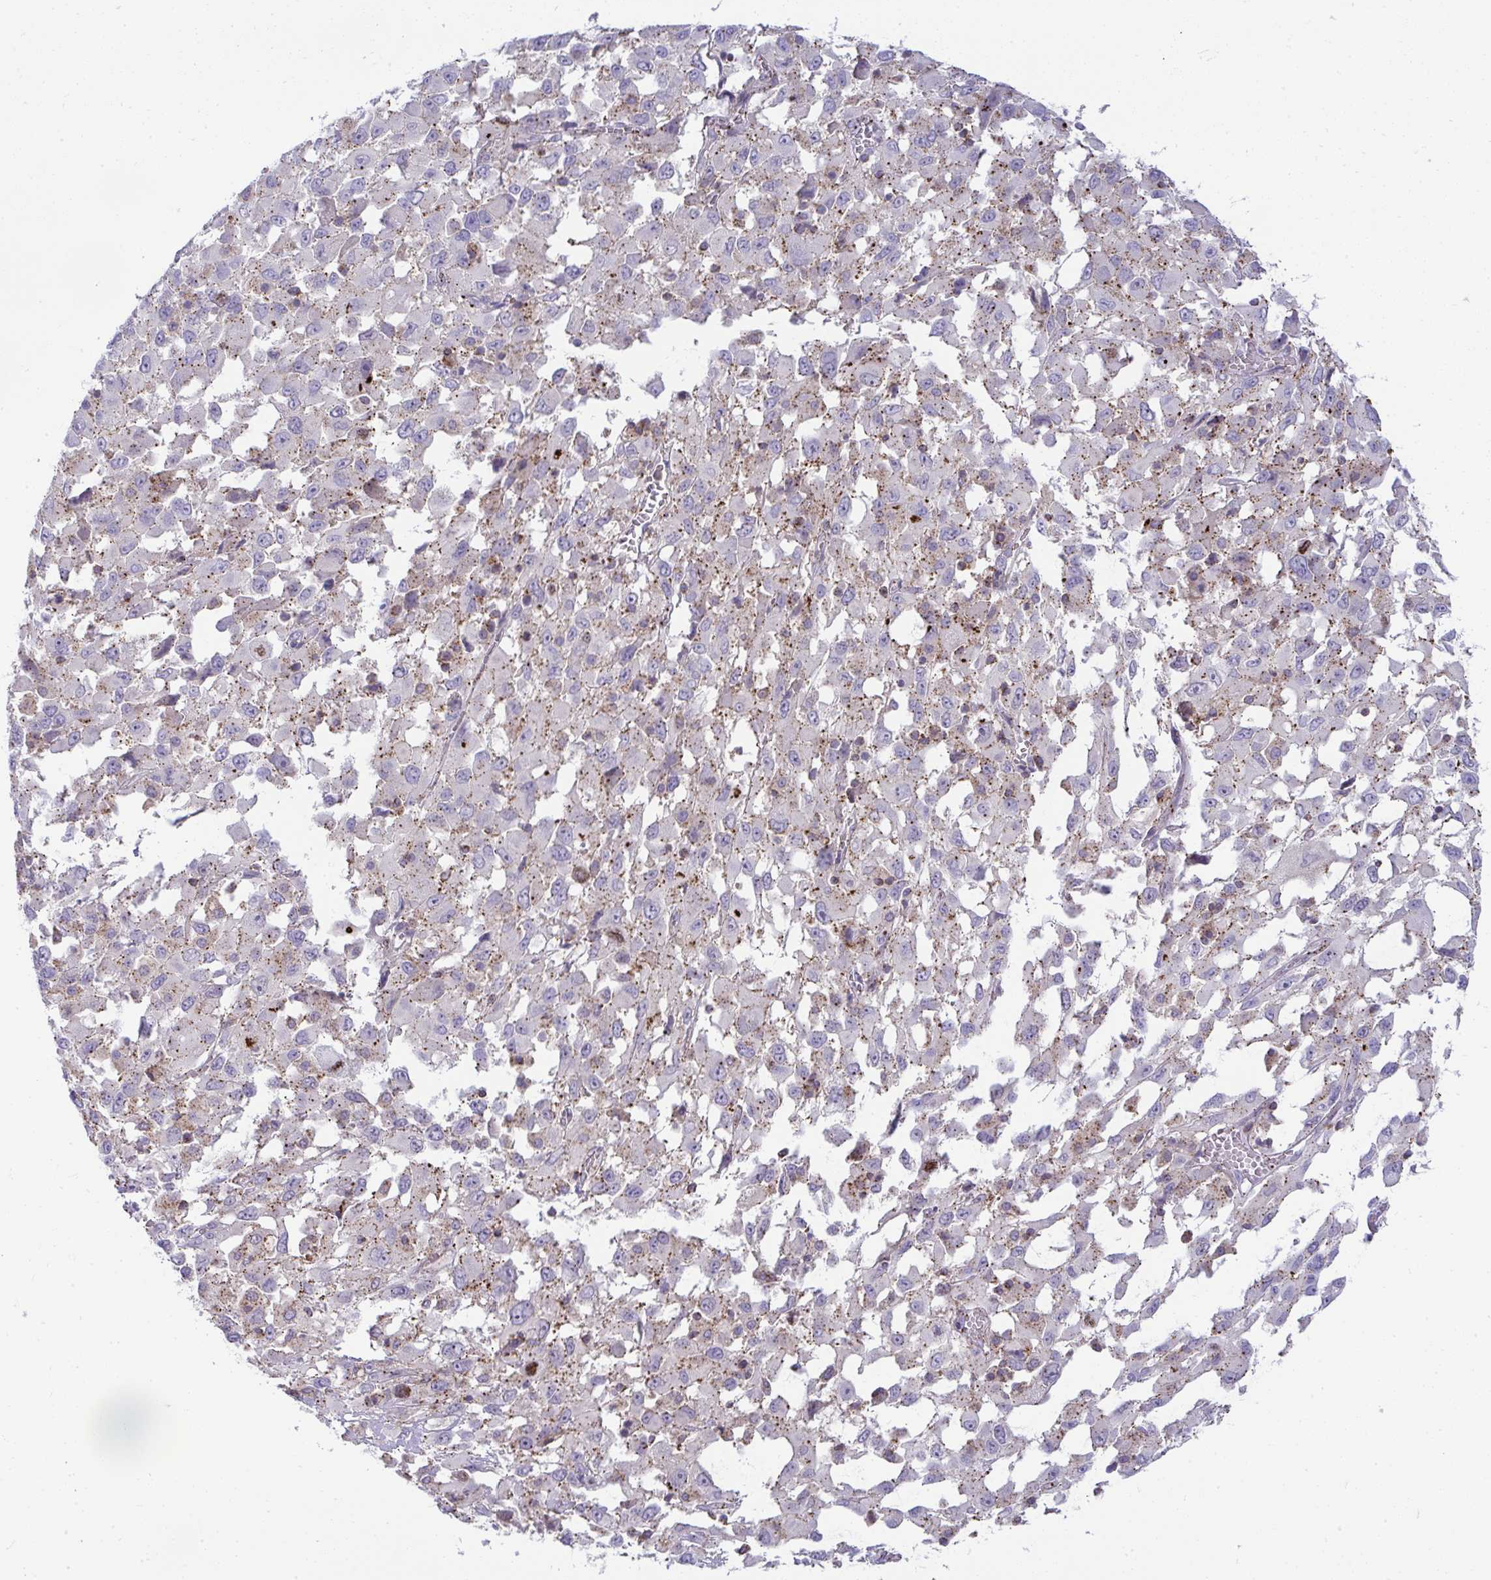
{"staining": {"intensity": "weak", "quantity": "25%-75%", "location": "cytoplasmic/membranous"}, "tissue": "melanoma", "cell_type": "Tumor cells", "image_type": "cancer", "snomed": [{"axis": "morphology", "description": "Malignant melanoma, Metastatic site"}, {"axis": "topography", "description": "Soft tissue"}], "caption": "Malignant melanoma (metastatic site) stained with immunohistochemistry reveals weak cytoplasmic/membranous expression in approximately 25%-75% of tumor cells.", "gene": "VPS4B", "patient": {"sex": "male", "age": 50}}